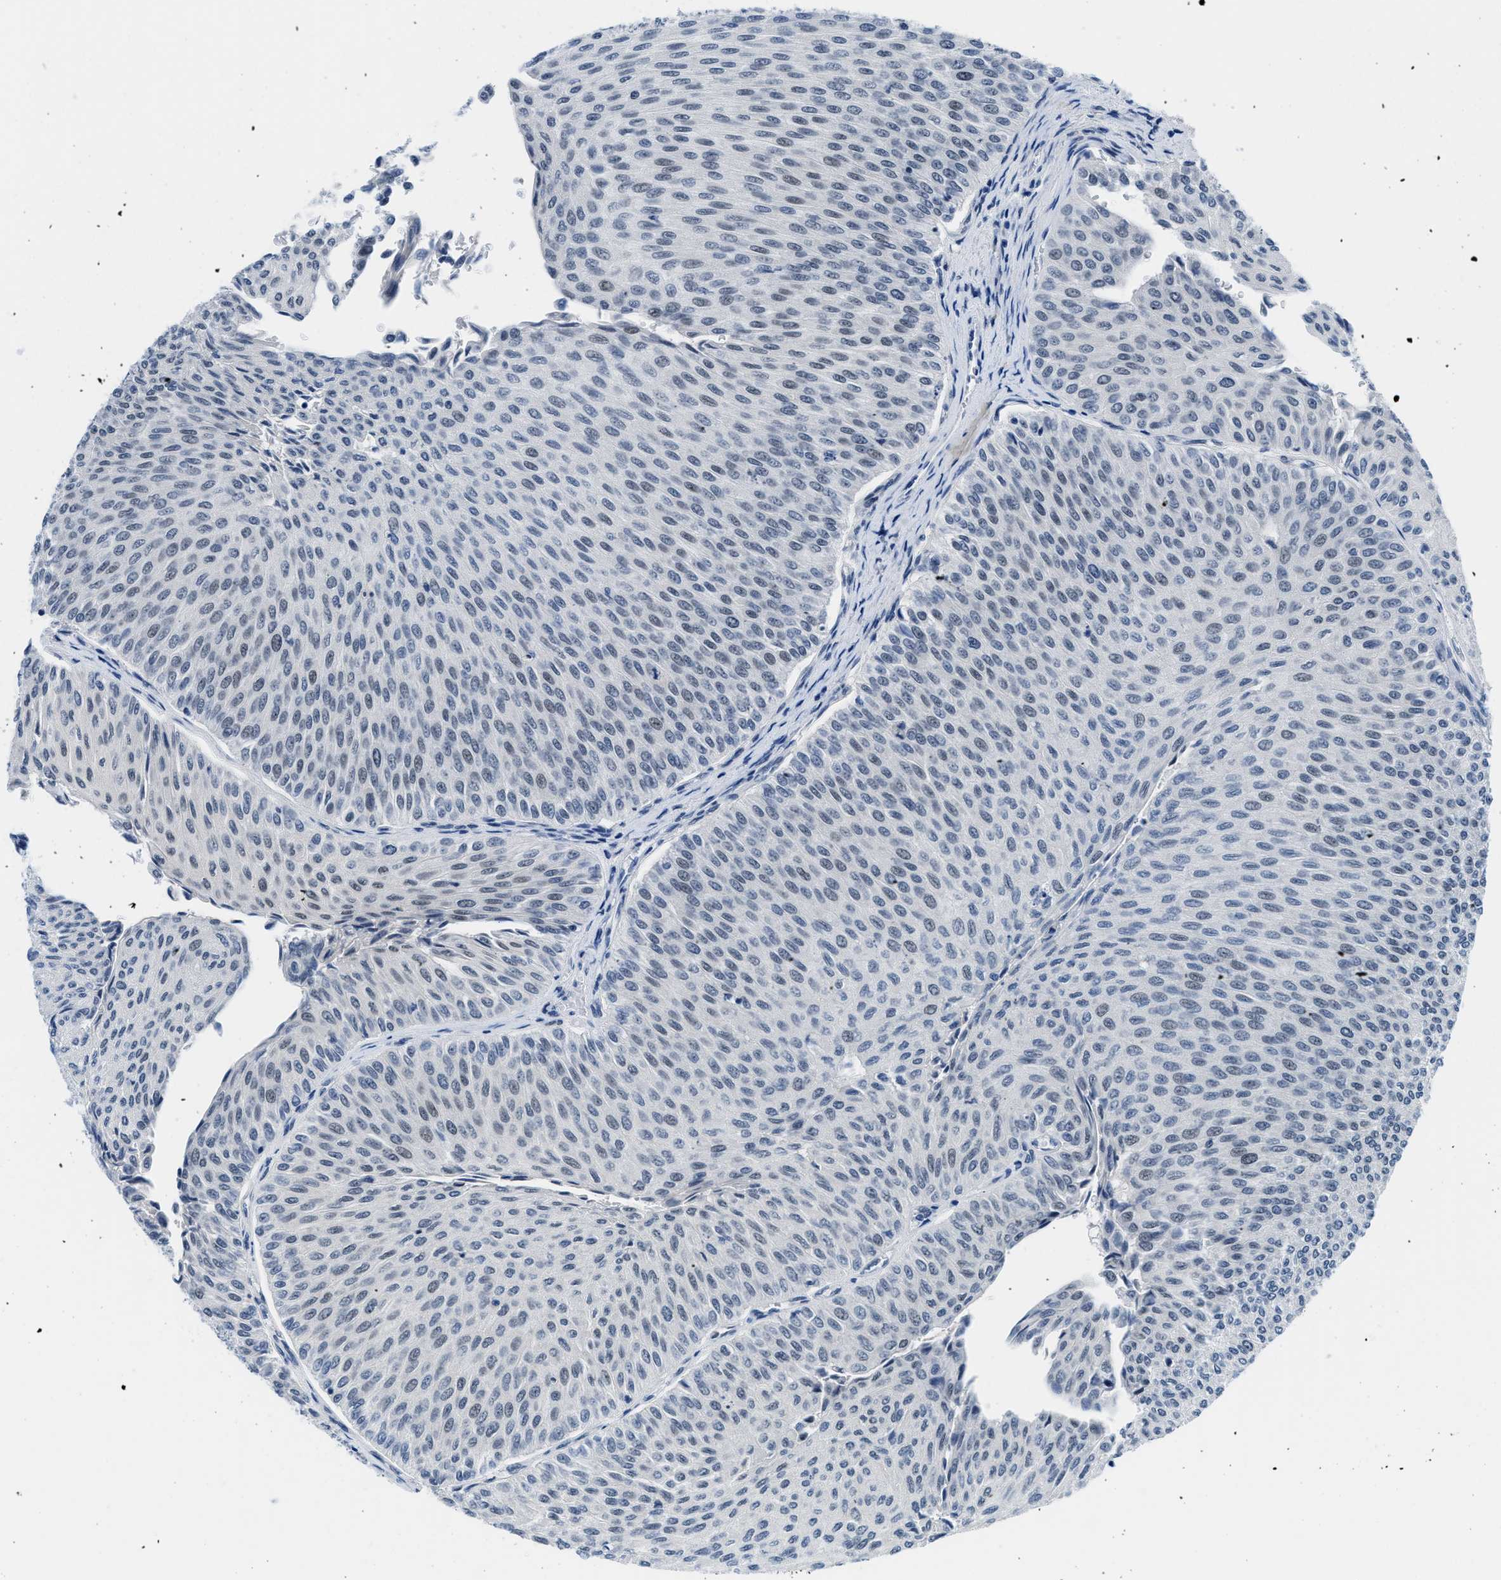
{"staining": {"intensity": "weak", "quantity": "25%-75%", "location": "nuclear"}, "tissue": "urothelial cancer", "cell_type": "Tumor cells", "image_type": "cancer", "snomed": [{"axis": "morphology", "description": "Urothelial carcinoma, Low grade"}, {"axis": "topography", "description": "Urinary bladder"}], "caption": "Immunohistochemical staining of urothelial cancer shows low levels of weak nuclear positivity in about 25%-75% of tumor cells.", "gene": "SMARCAD1", "patient": {"sex": "male", "age": 78}}